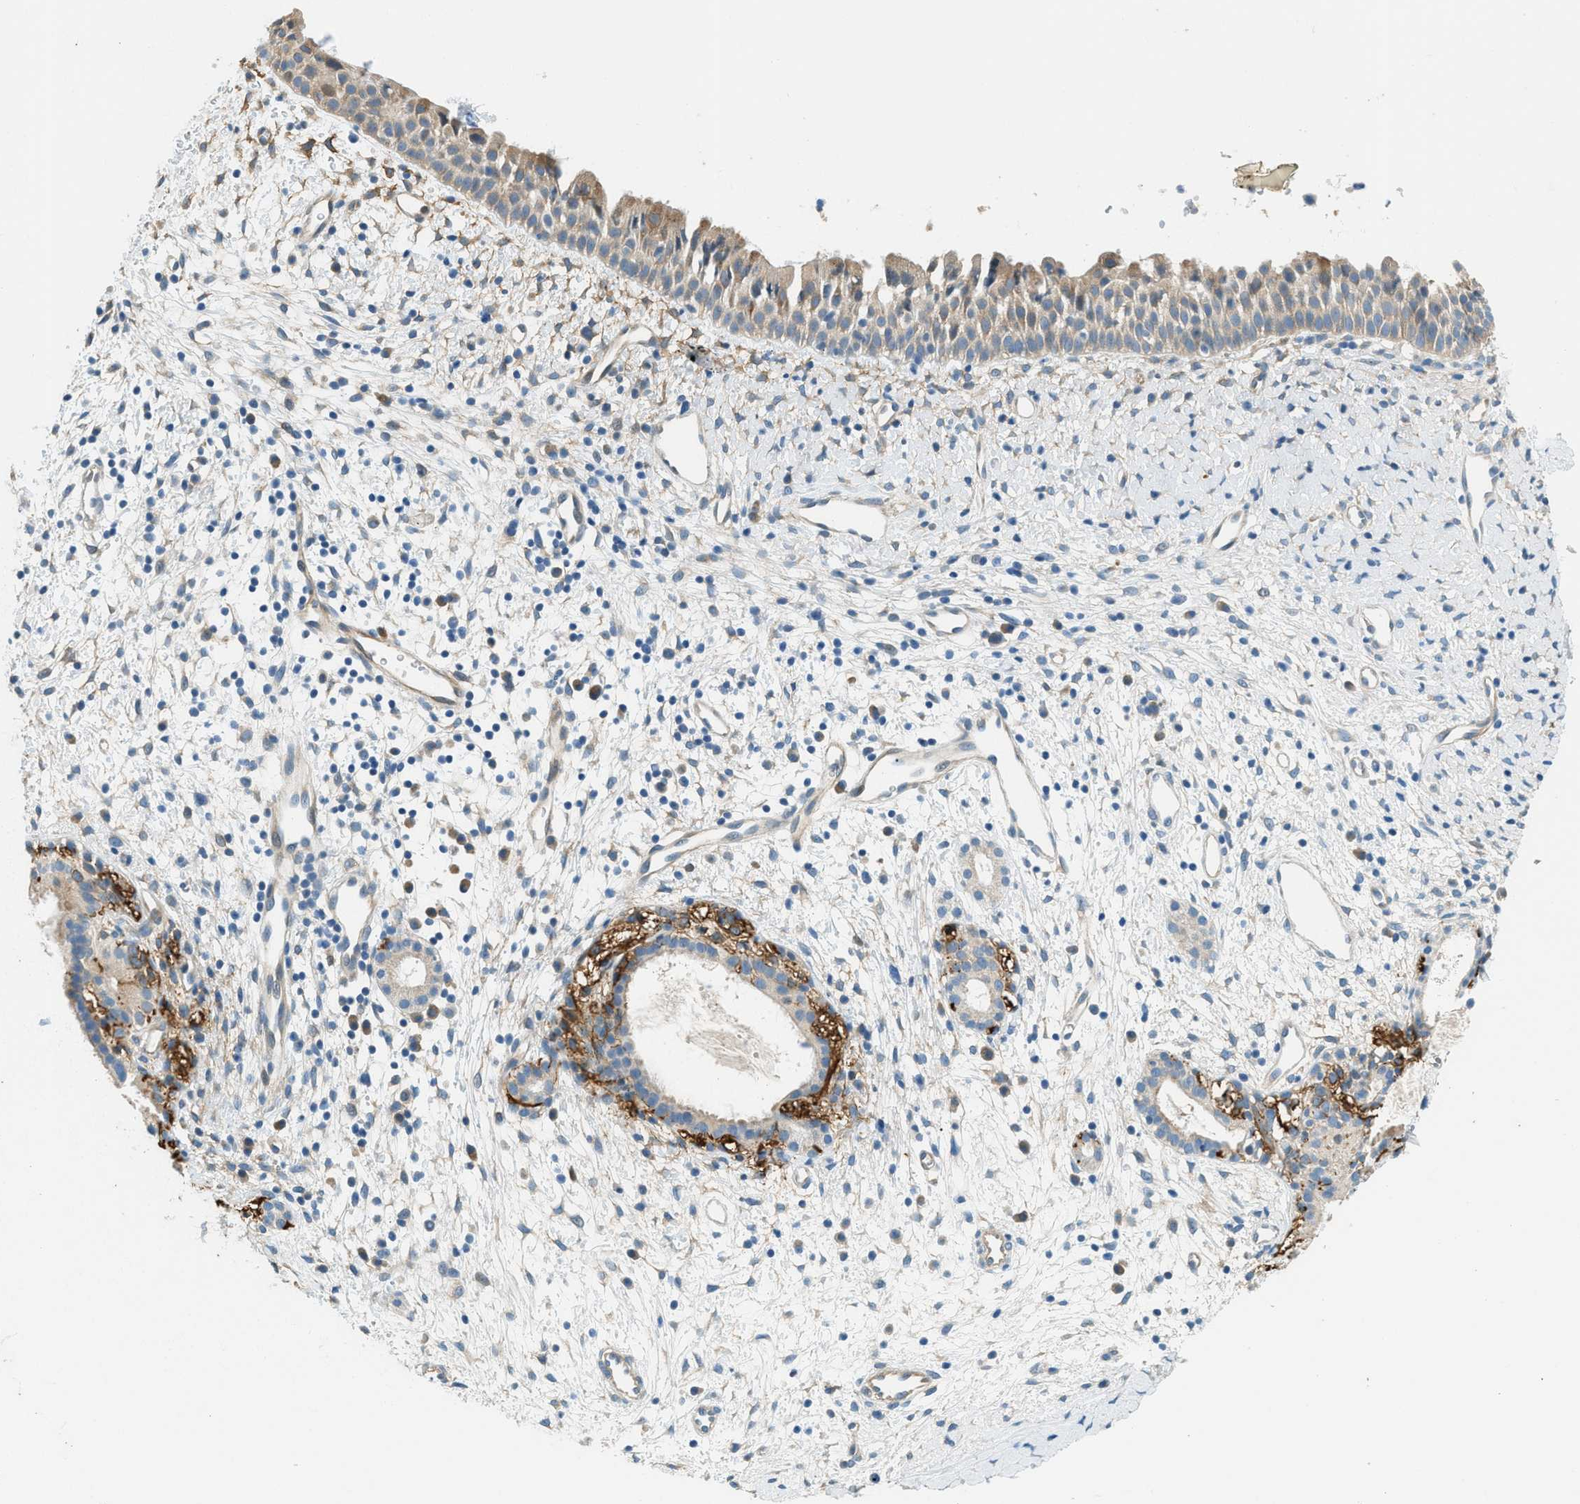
{"staining": {"intensity": "weak", "quantity": ">75%", "location": "cytoplasmic/membranous"}, "tissue": "nasopharynx", "cell_type": "Respiratory epithelial cells", "image_type": "normal", "snomed": [{"axis": "morphology", "description": "Normal tissue, NOS"}, {"axis": "topography", "description": "Nasopharynx"}], "caption": "This is a micrograph of immunohistochemistry staining of benign nasopharynx, which shows weak staining in the cytoplasmic/membranous of respiratory epithelial cells.", "gene": "ZNF367", "patient": {"sex": "male", "age": 22}}